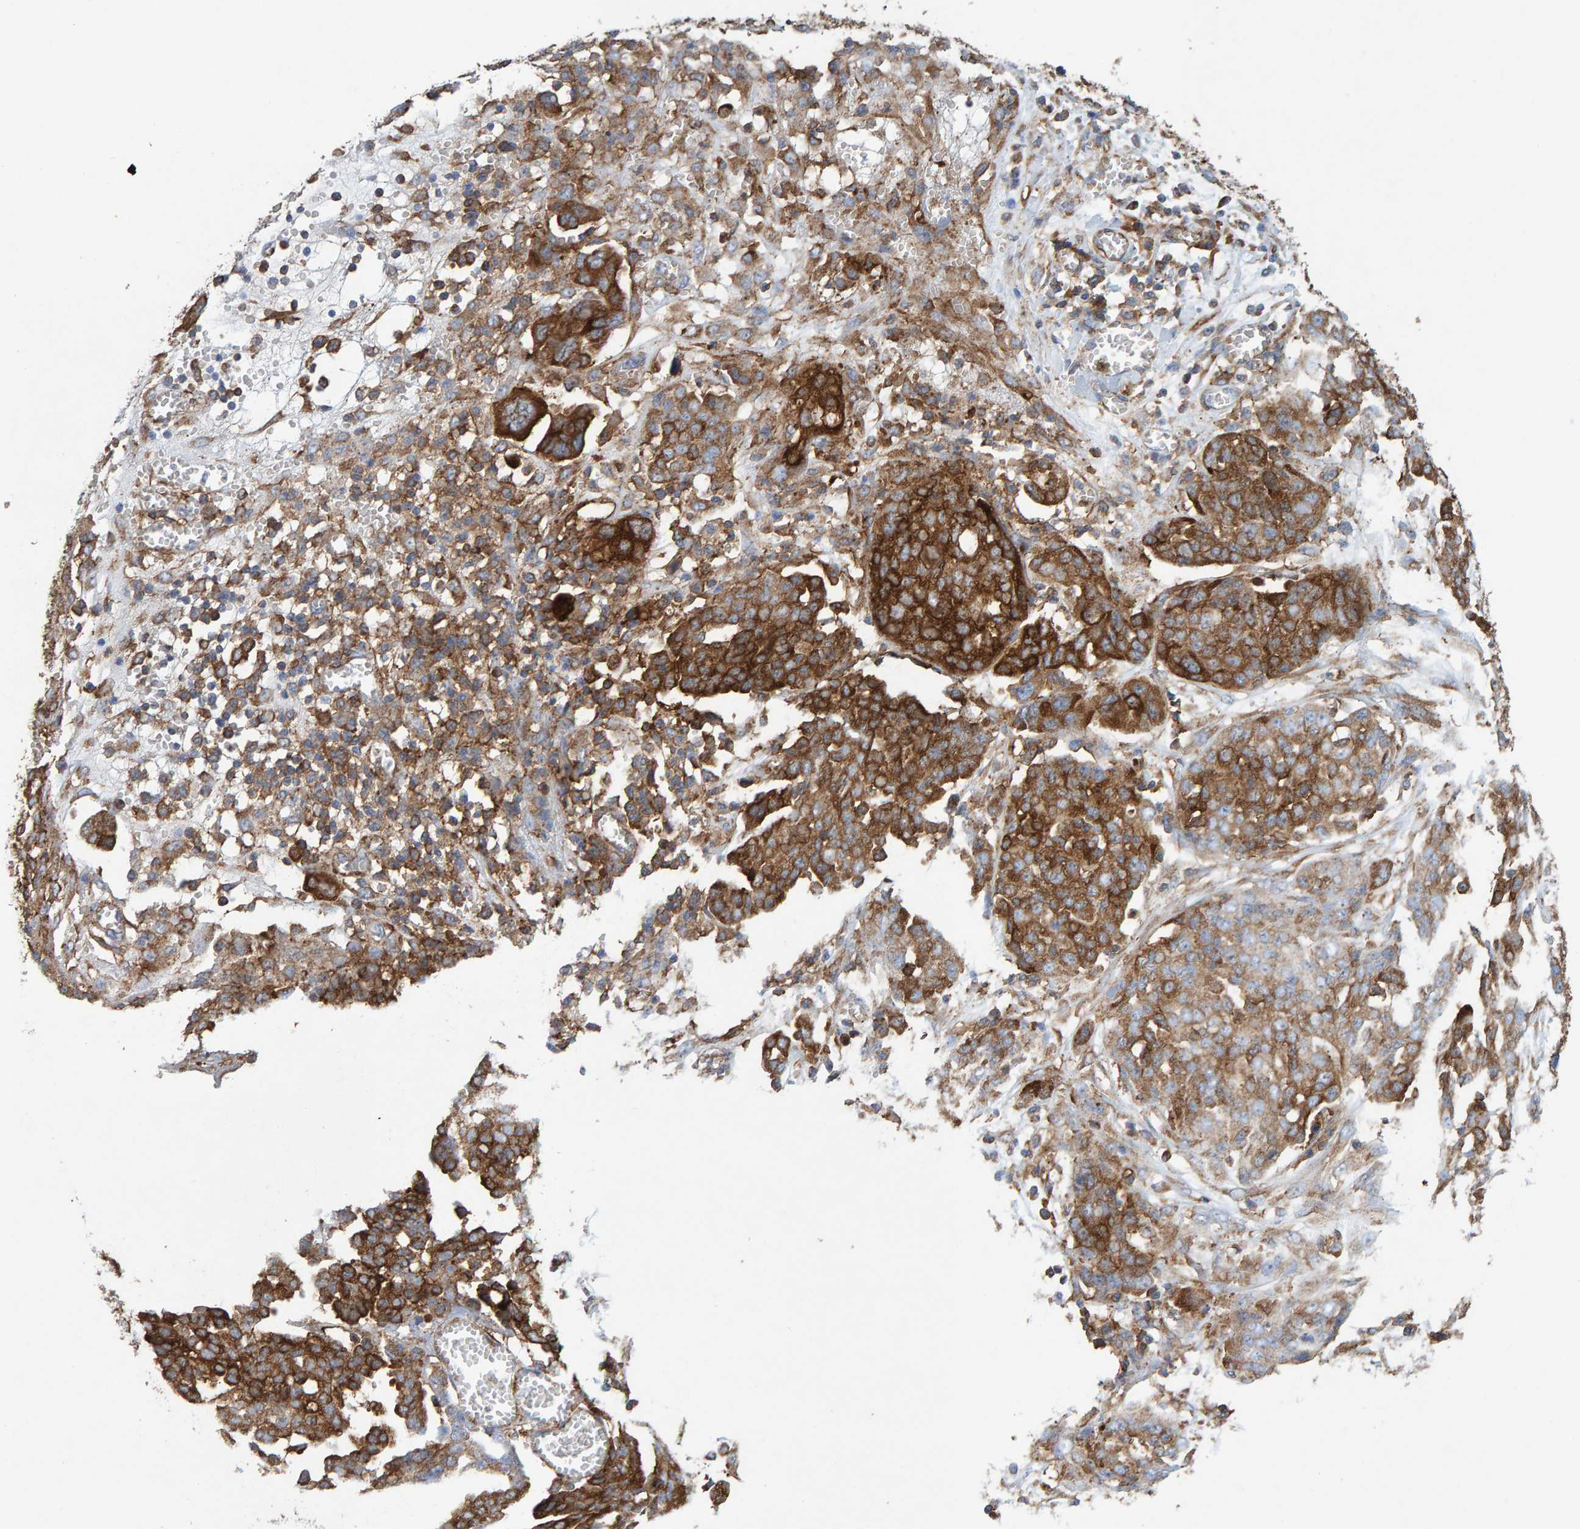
{"staining": {"intensity": "strong", "quantity": ">75%", "location": "cytoplasmic/membranous"}, "tissue": "ovarian cancer", "cell_type": "Tumor cells", "image_type": "cancer", "snomed": [{"axis": "morphology", "description": "Cystadenocarcinoma, serous, NOS"}, {"axis": "topography", "description": "Soft tissue"}, {"axis": "topography", "description": "Ovary"}], "caption": "Brown immunohistochemical staining in human ovarian cancer demonstrates strong cytoplasmic/membranous staining in about >75% of tumor cells.", "gene": "MVP", "patient": {"sex": "female", "age": 57}}